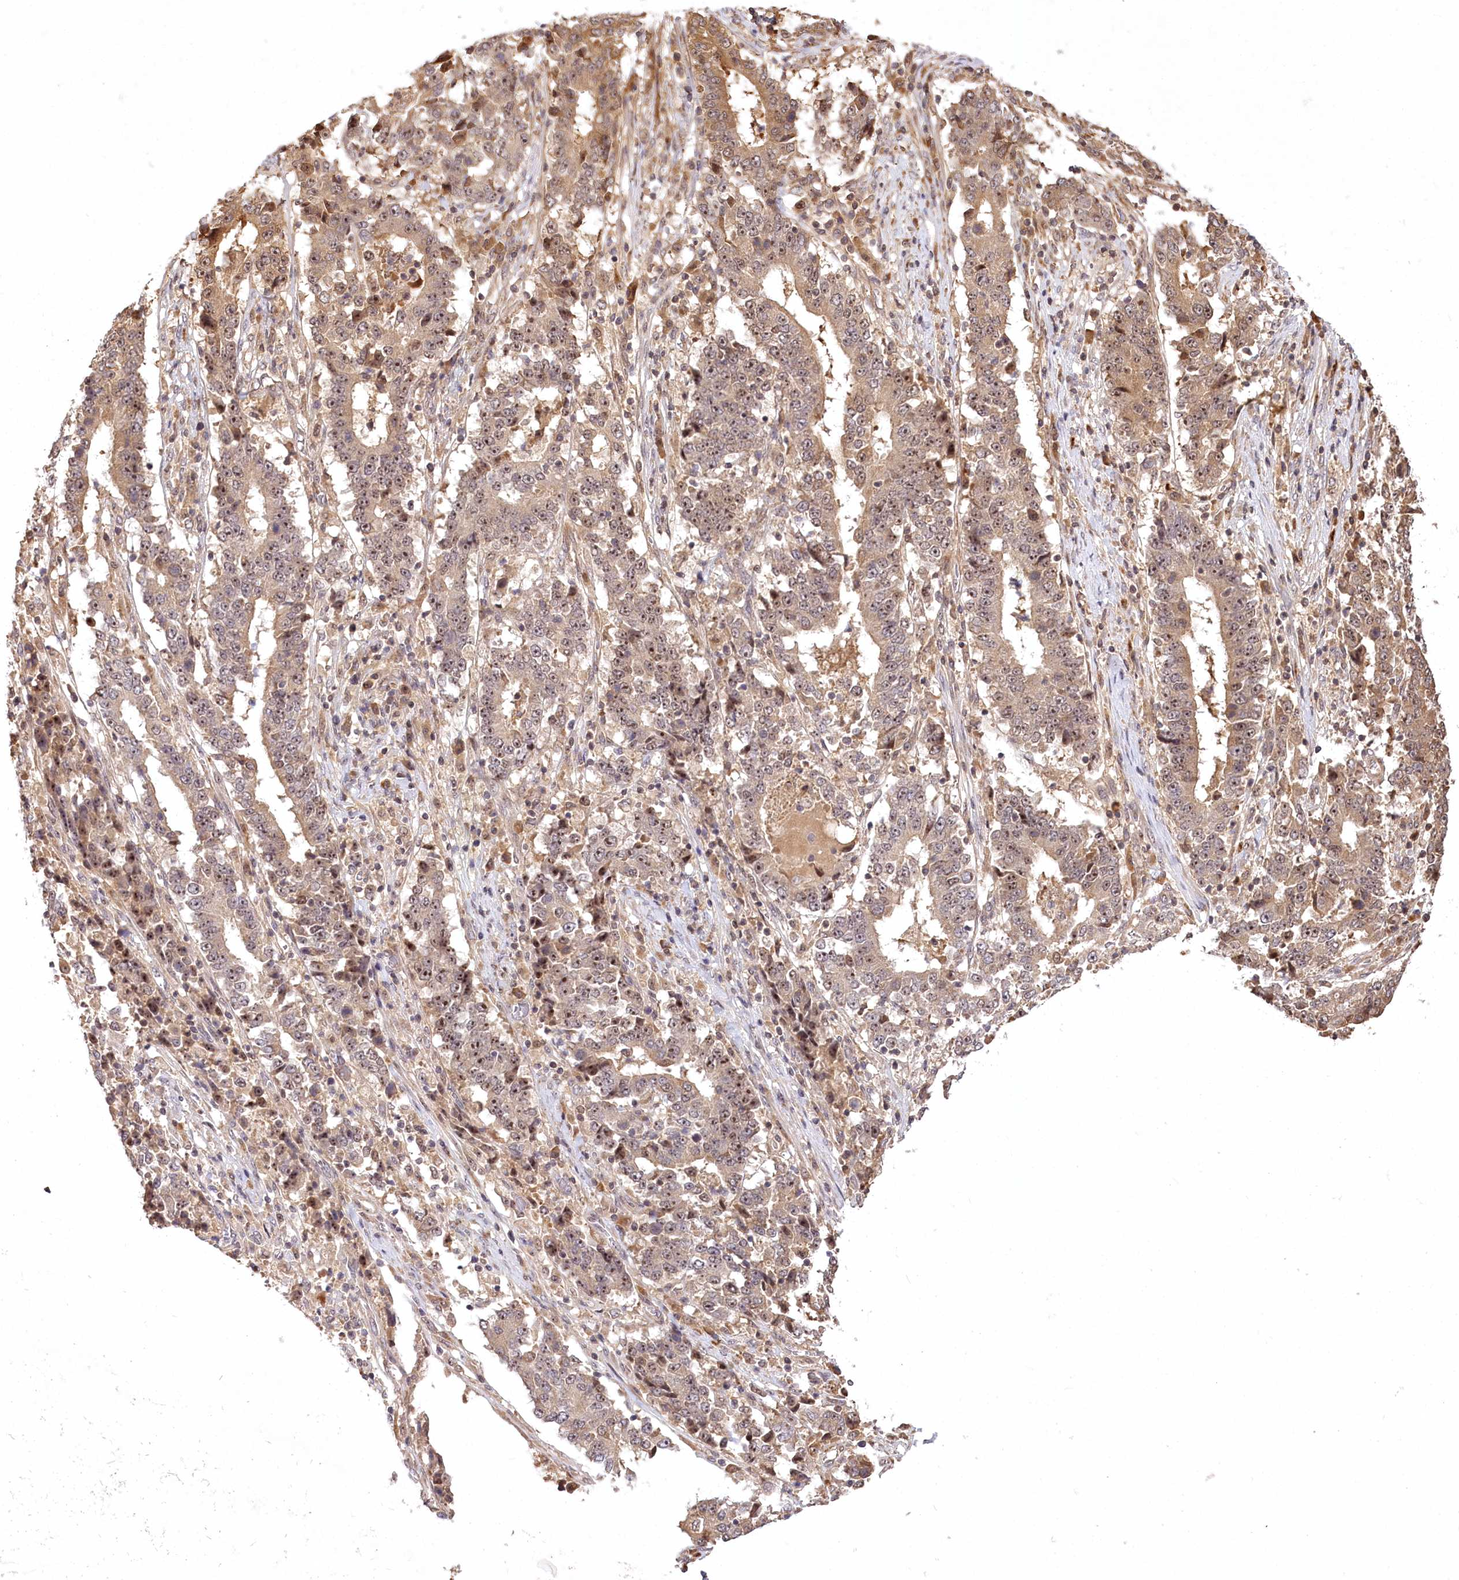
{"staining": {"intensity": "moderate", "quantity": ">75%", "location": "nuclear"}, "tissue": "stomach cancer", "cell_type": "Tumor cells", "image_type": "cancer", "snomed": [{"axis": "morphology", "description": "Adenocarcinoma, NOS"}, {"axis": "topography", "description": "Stomach"}], "caption": "Immunohistochemistry (IHC) photomicrograph of stomach cancer stained for a protein (brown), which displays medium levels of moderate nuclear positivity in approximately >75% of tumor cells.", "gene": "SERGEF", "patient": {"sex": "male", "age": 59}}